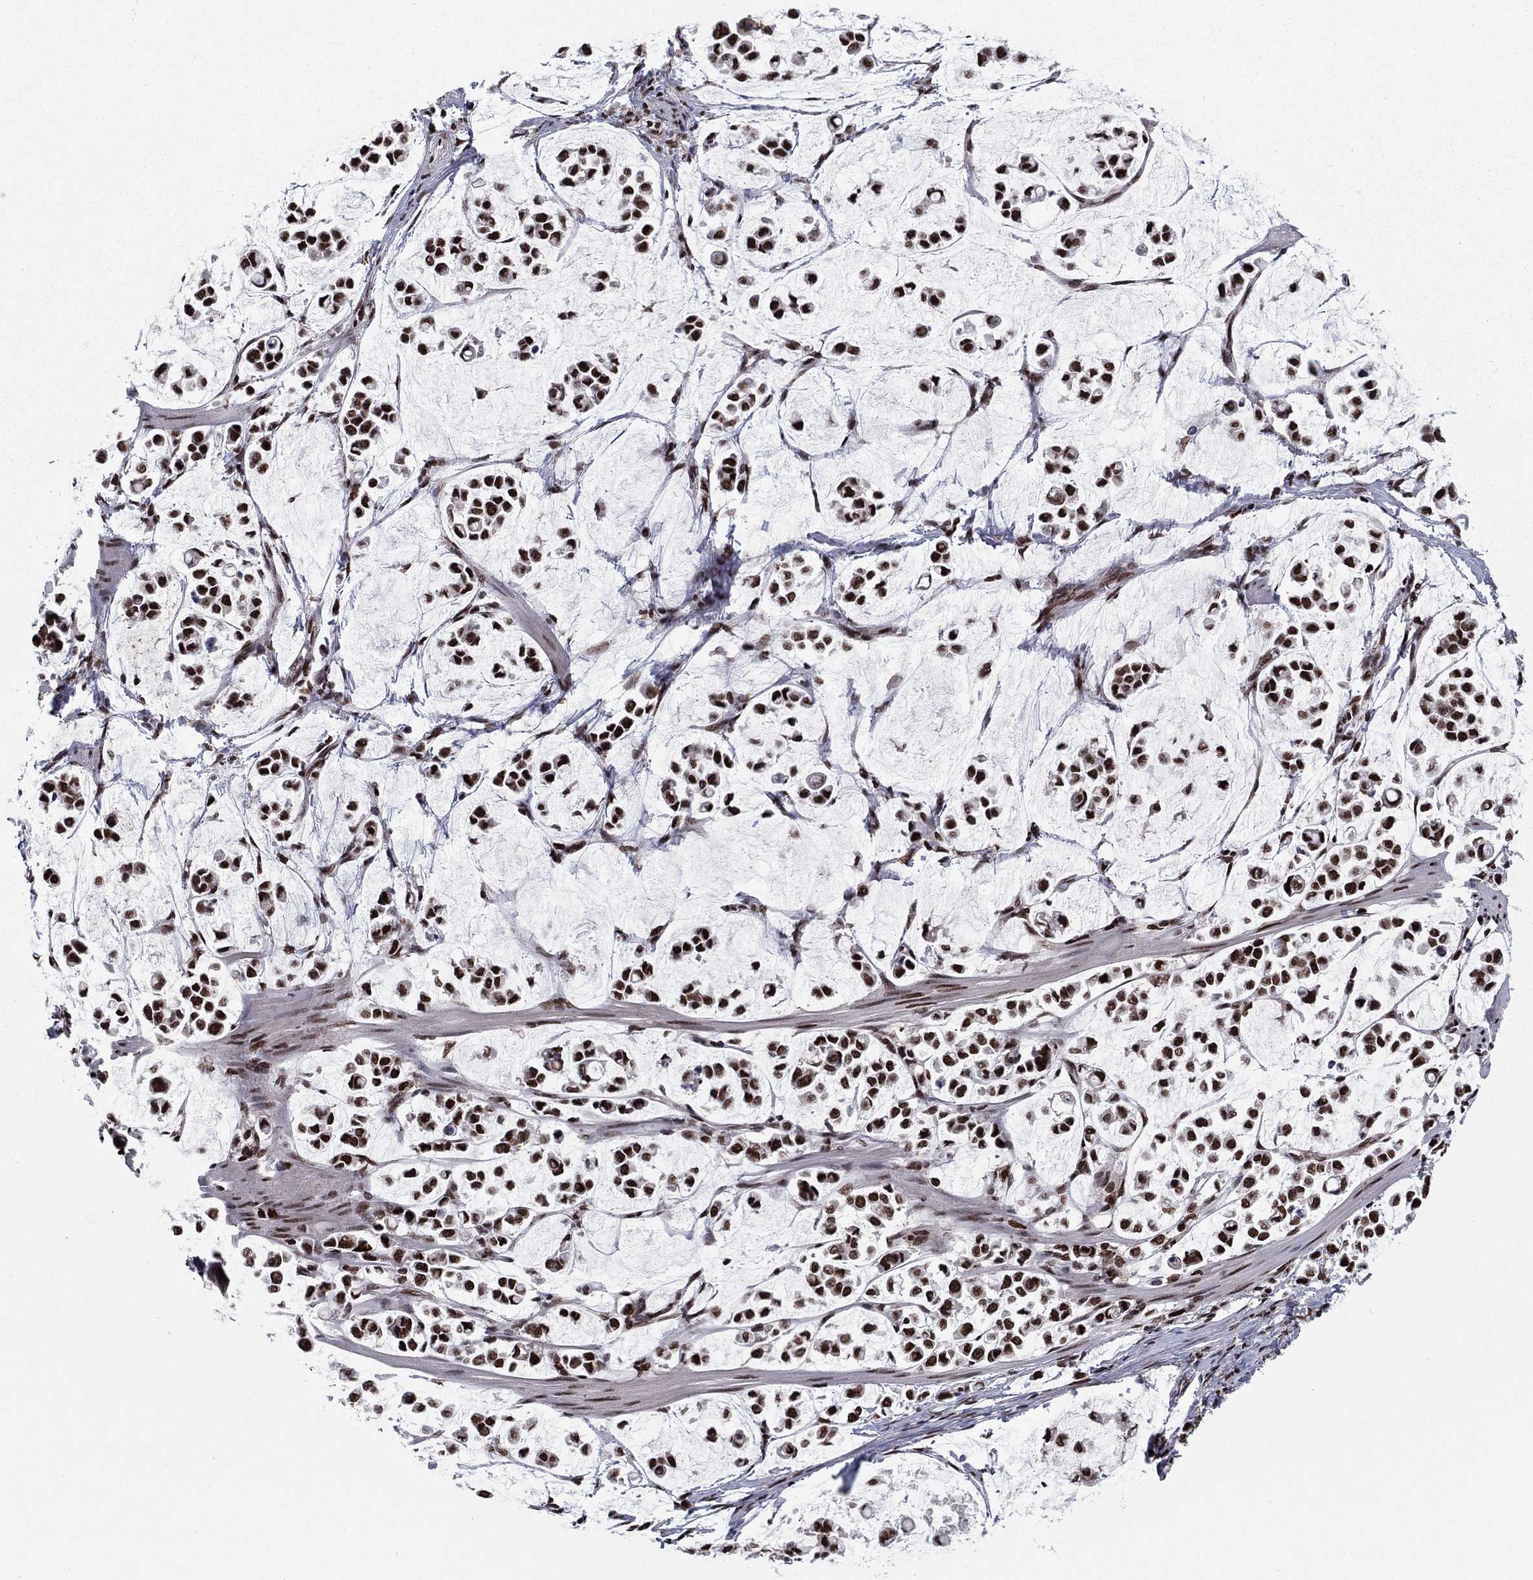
{"staining": {"intensity": "strong", "quantity": ">75%", "location": "nuclear"}, "tissue": "stomach cancer", "cell_type": "Tumor cells", "image_type": "cancer", "snomed": [{"axis": "morphology", "description": "Adenocarcinoma, NOS"}, {"axis": "topography", "description": "Stomach"}], "caption": "Protein analysis of adenocarcinoma (stomach) tissue shows strong nuclear positivity in approximately >75% of tumor cells.", "gene": "USP54", "patient": {"sex": "male", "age": 82}}